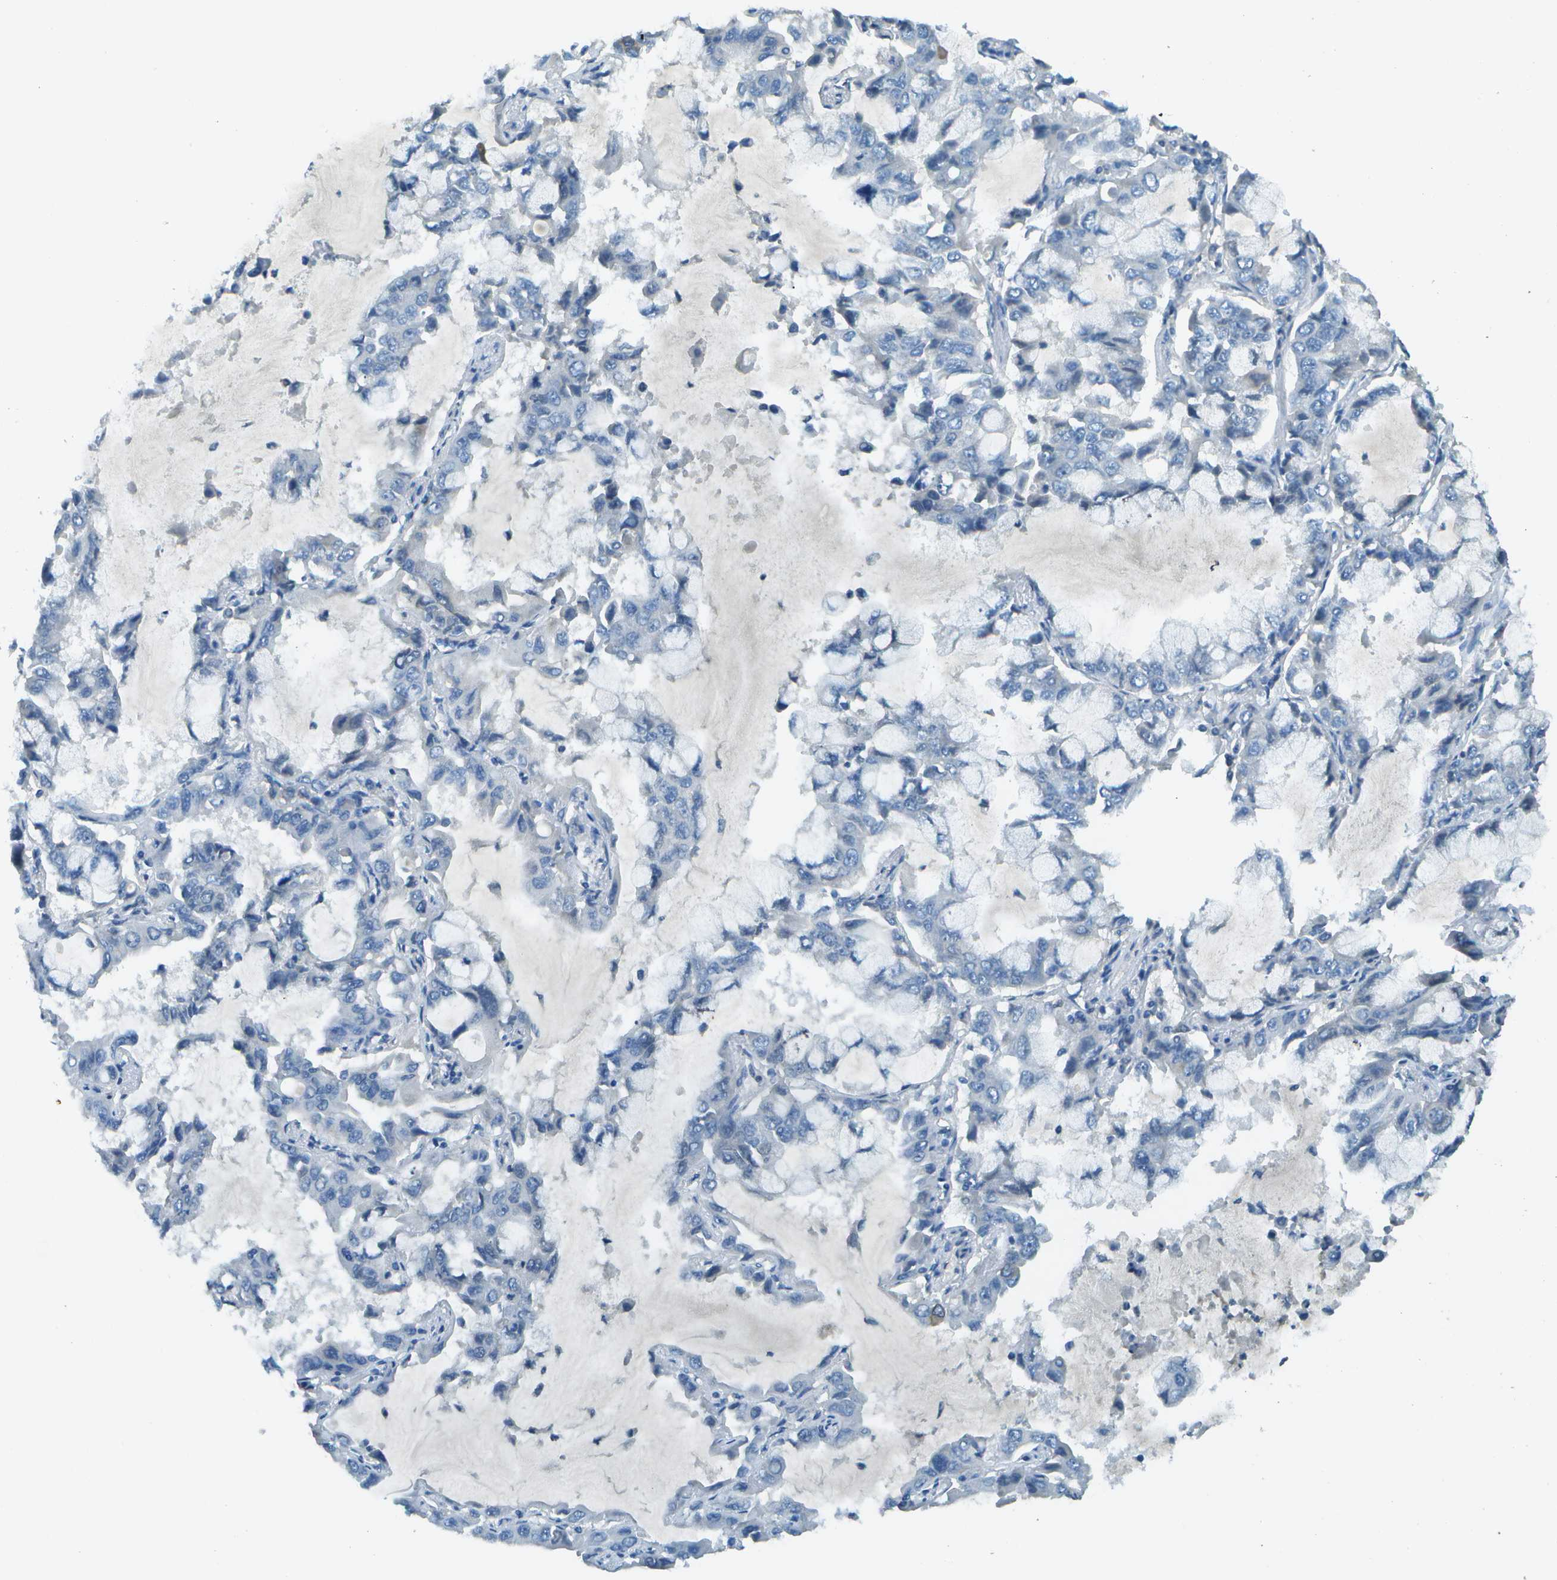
{"staining": {"intensity": "negative", "quantity": "none", "location": "none"}, "tissue": "lung cancer", "cell_type": "Tumor cells", "image_type": "cancer", "snomed": [{"axis": "morphology", "description": "Adenocarcinoma, NOS"}, {"axis": "topography", "description": "Lung"}], "caption": "The immunohistochemistry (IHC) micrograph has no significant expression in tumor cells of lung adenocarcinoma tissue.", "gene": "LGI2", "patient": {"sex": "male", "age": 64}}